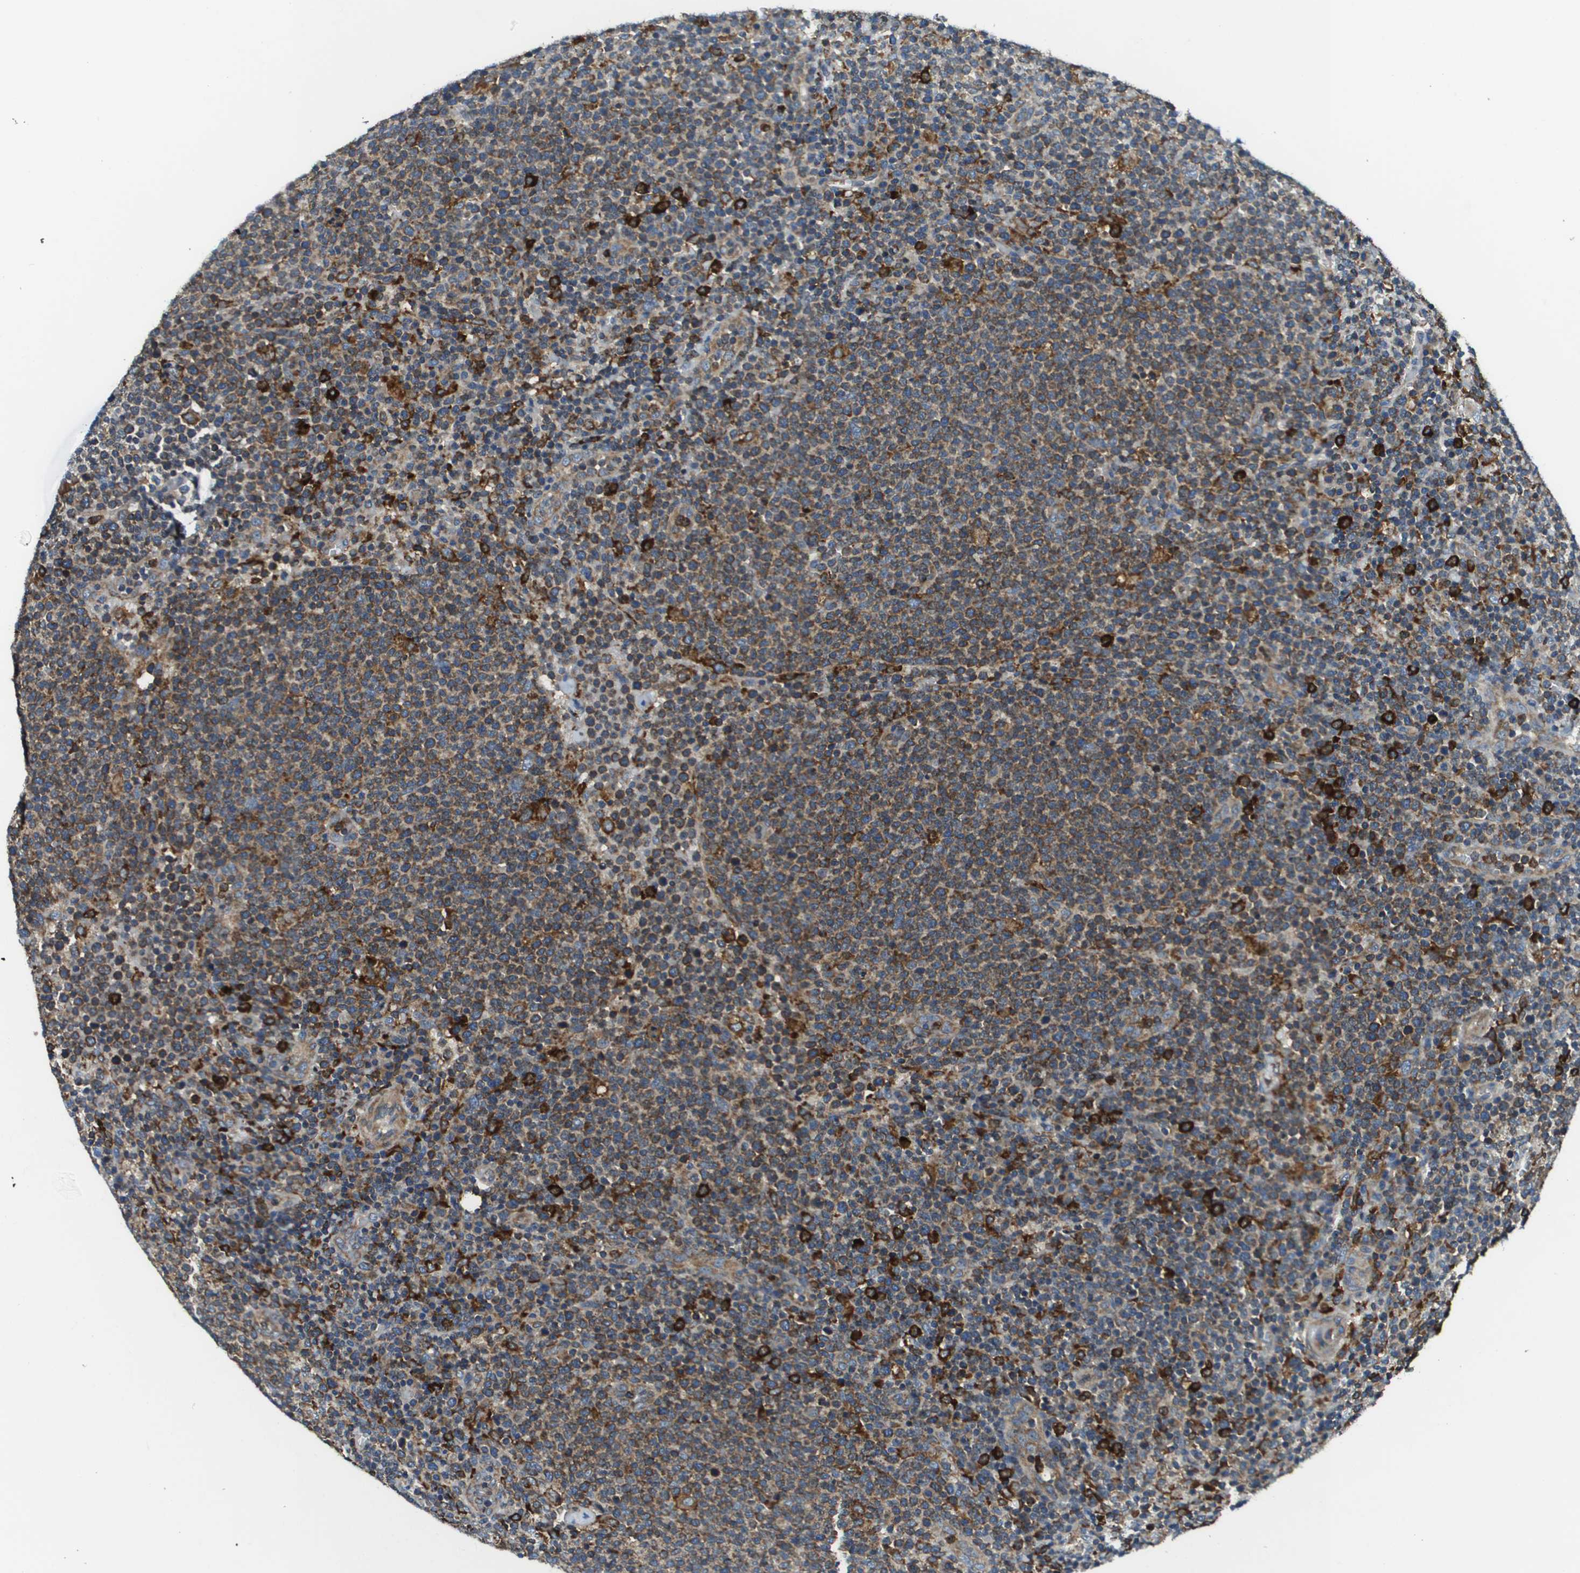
{"staining": {"intensity": "moderate", "quantity": "25%-75%", "location": "cytoplasmic/membranous"}, "tissue": "lymphoma", "cell_type": "Tumor cells", "image_type": "cancer", "snomed": [{"axis": "morphology", "description": "Malignant lymphoma, non-Hodgkin's type, High grade"}, {"axis": "topography", "description": "Lymph node"}], "caption": "An IHC micrograph of tumor tissue is shown. Protein staining in brown highlights moderate cytoplasmic/membranous positivity in high-grade malignant lymphoma, non-Hodgkin's type within tumor cells. (Stains: DAB (3,3'-diaminobenzidine) in brown, nuclei in blue, Microscopy: brightfield microscopy at high magnification).", "gene": "CNPY3", "patient": {"sex": "male", "age": 61}}